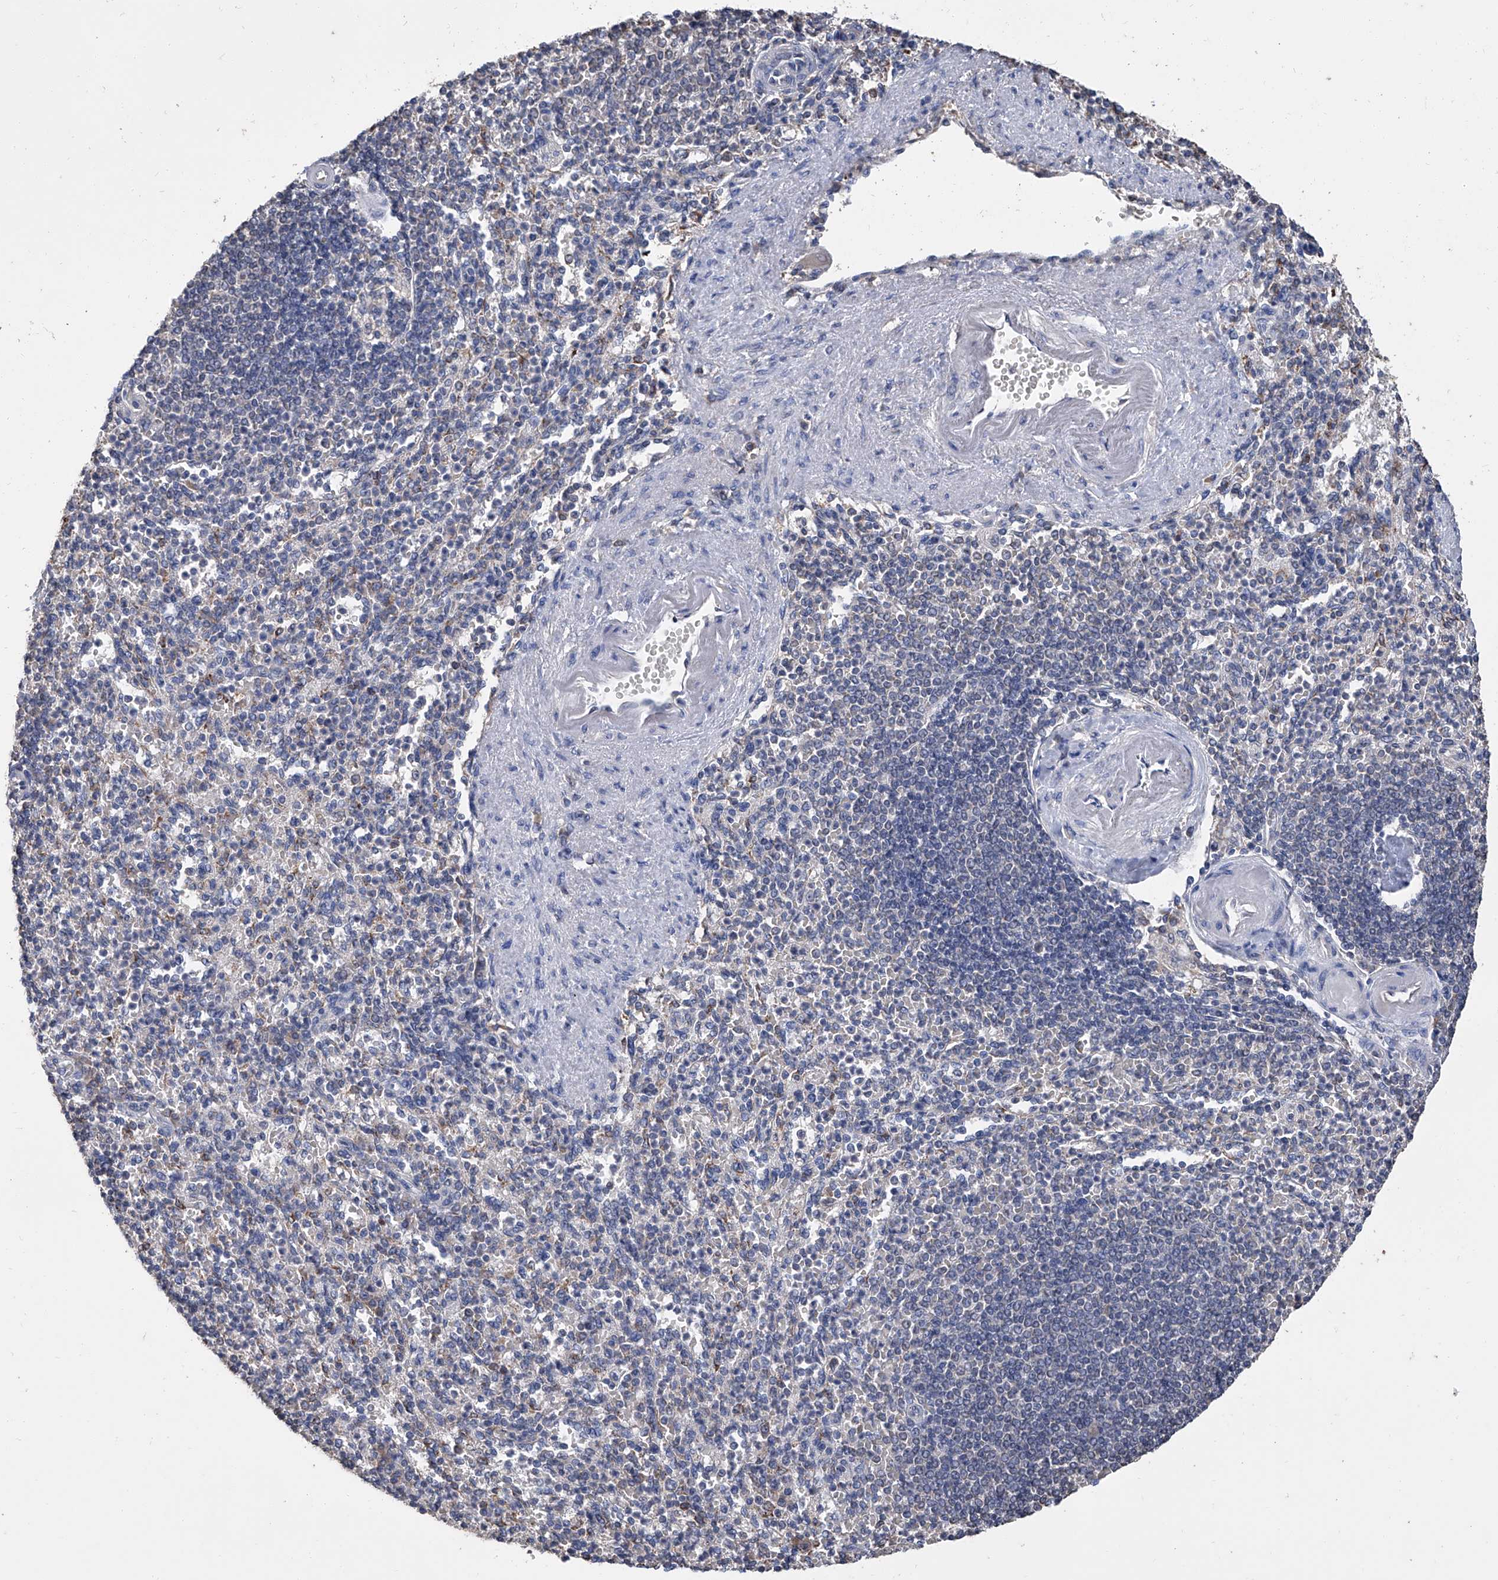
{"staining": {"intensity": "negative", "quantity": "none", "location": "none"}, "tissue": "spleen", "cell_type": "Cells in red pulp", "image_type": "normal", "snomed": [{"axis": "morphology", "description": "Normal tissue, NOS"}, {"axis": "topography", "description": "Spleen"}], "caption": "High magnification brightfield microscopy of benign spleen stained with DAB (brown) and counterstained with hematoxylin (blue): cells in red pulp show no significant expression.", "gene": "GPT", "patient": {"sex": "female", "age": 74}}